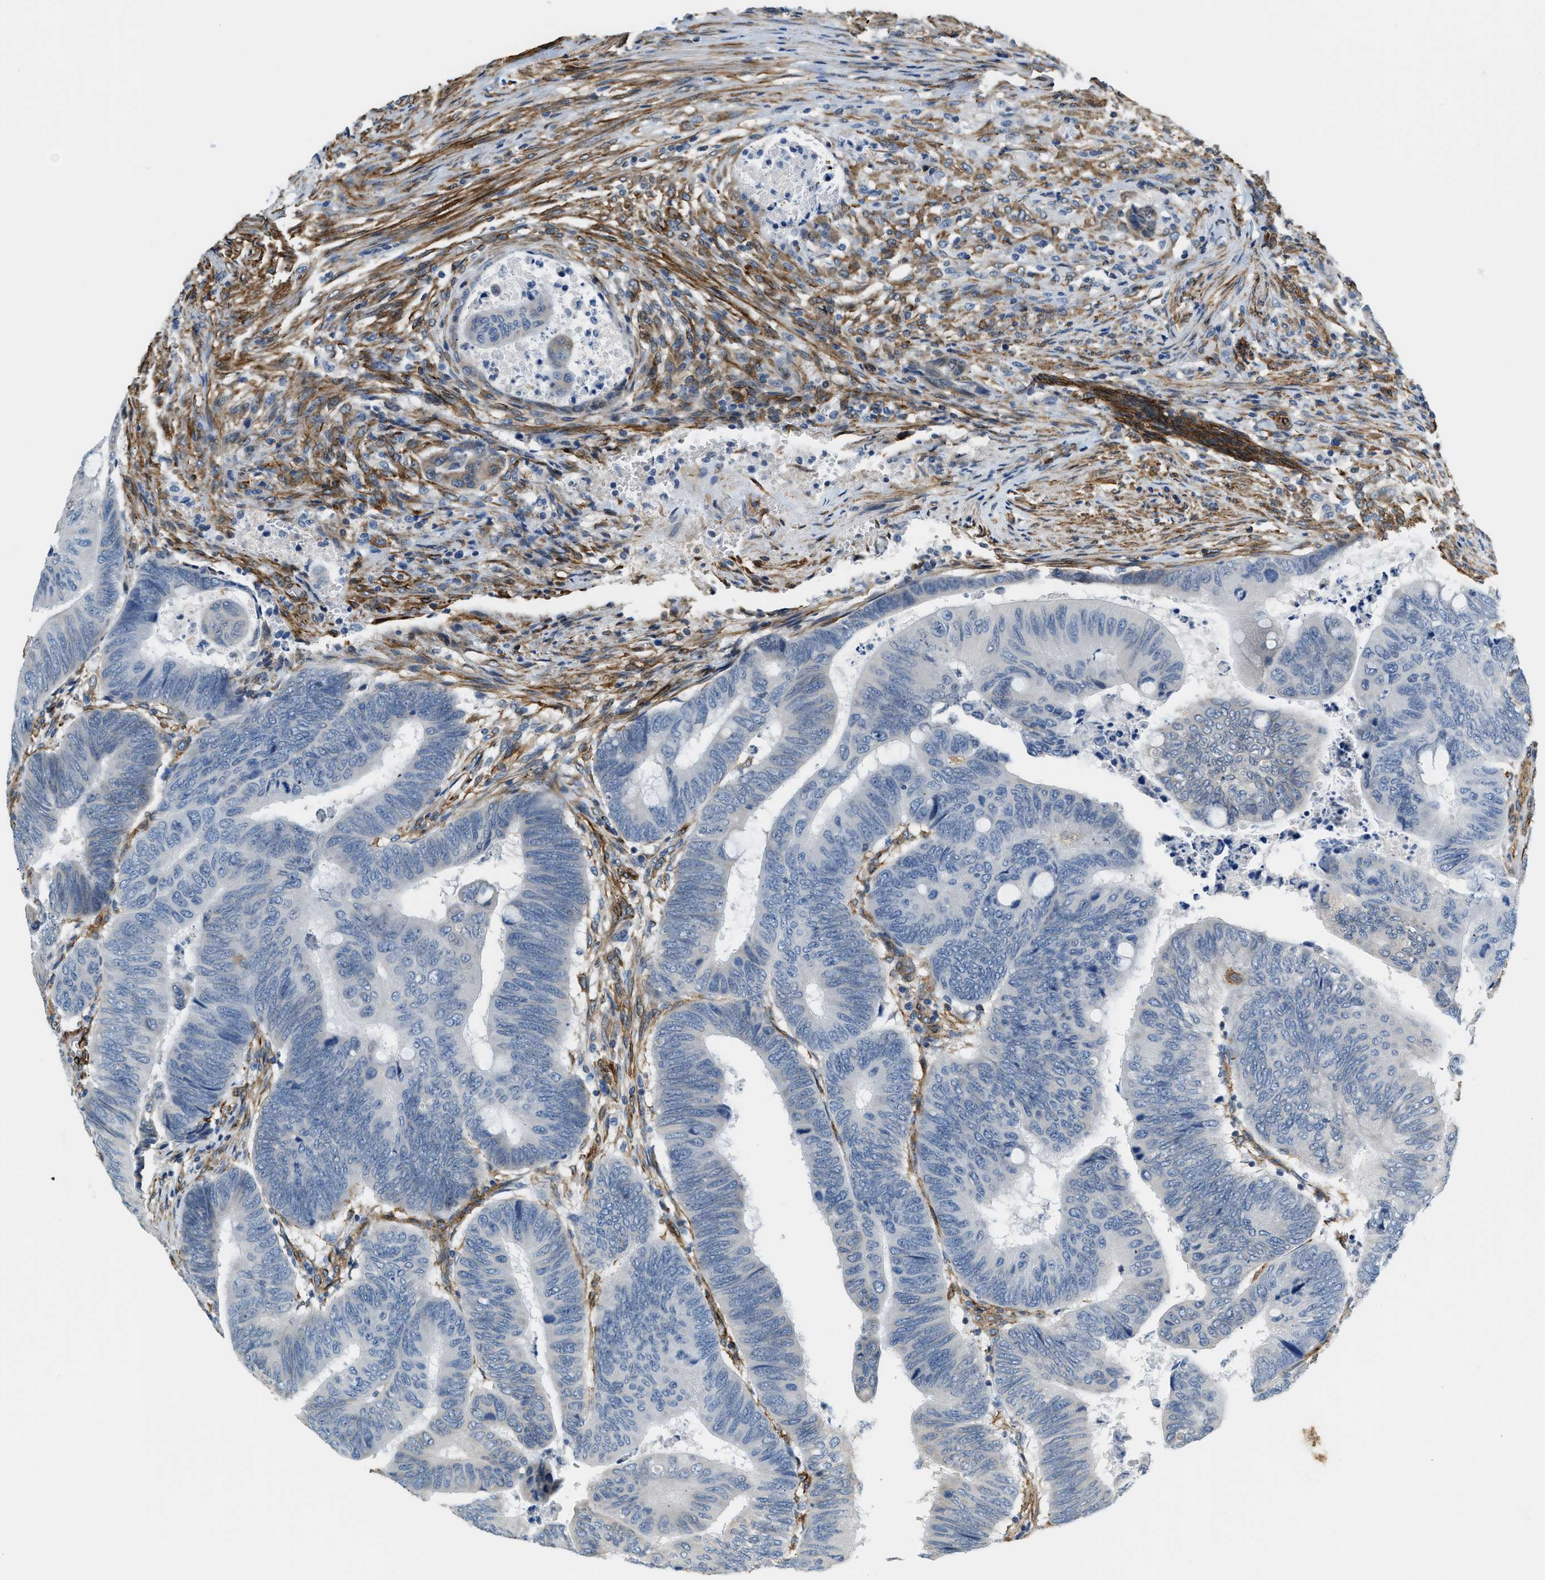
{"staining": {"intensity": "negative", "quantity": "none", "location": "none"}, "tissue": "colorectal cancer", "cell_type": "Tumor cells", "image_type": "cancer", "snomed": [{"axis": "morphology", "description": "Normal tissue, NOS"}, {"axis": "morphology", "description": "Adenocarcinoma, NOS"}, {"axis": "topography", "description": "Rectum"}, {"axis": "topography", "description": "Peripheral nerve tissue"}], "caption": "Photomicrograph shows no significant protein expression in tumor cells of colorectal cancer. (Immunohistochemistry (ihc), brightfield microscopy, high magnification).", "gene": "TMEM43", "patient": {"sex": "male", "age": 92}}